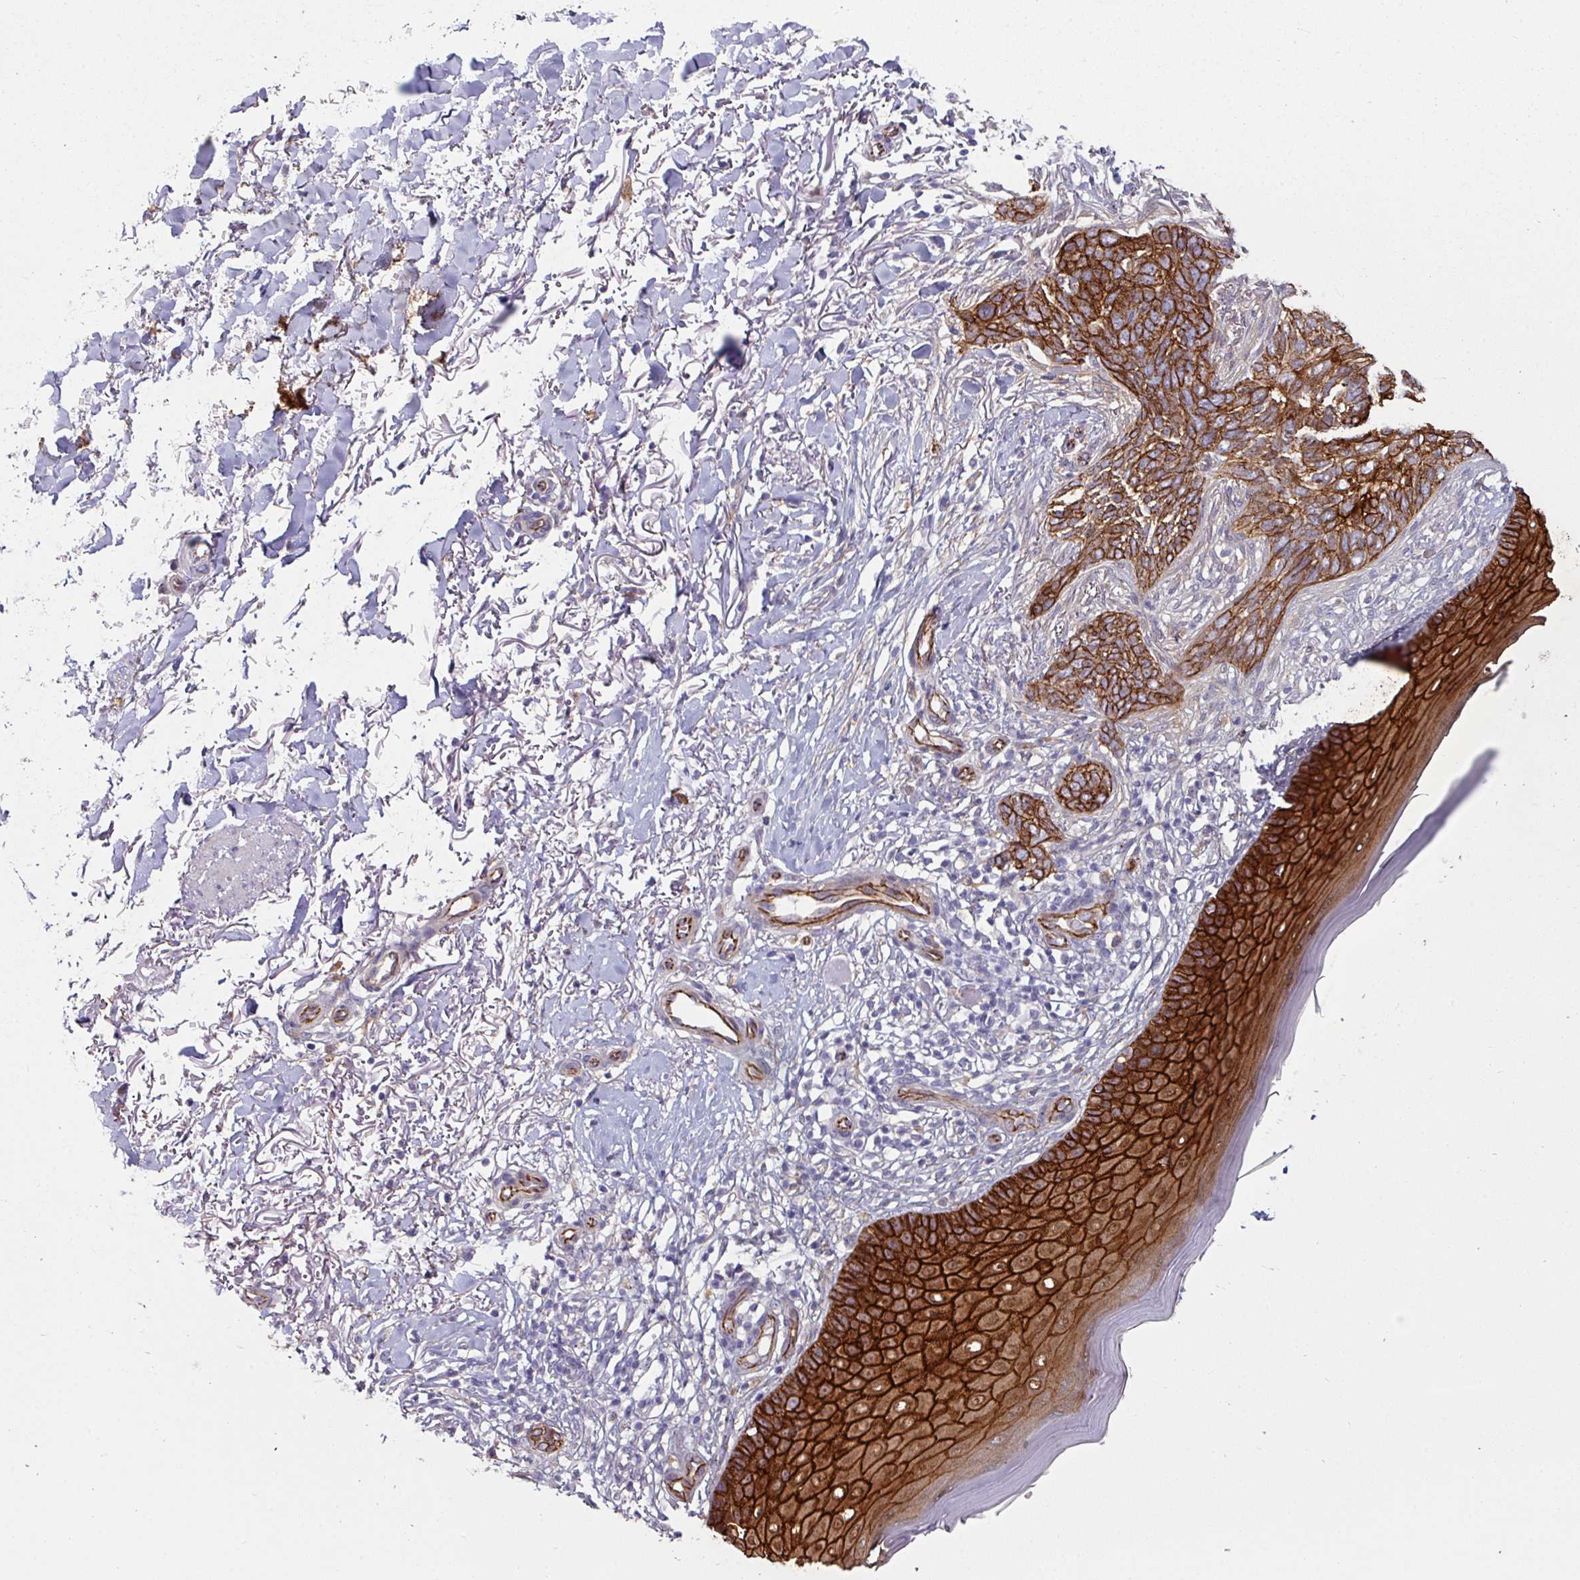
{"staining": {"intensity": "strong", "quantity": ">75%", "location": "cytoplasmic/membranous"}, "tissue": "skin cancer", "cell_type": "Tumor cells", "image_type": "cancer", "snomed": [{"axis": "morphology", "description": "Normal tissue, NOS"}, {"axis": "morphology", "description": "Basal cell carcinoma"}, {"axis": "topography", "description": "Skin"}], "caption": "Brown immunohistochemical staining in skin basal cell carcinoma reveals strong cytoplasmic/membranous staining in approximately >75% of tumor cells. The protein is shown in brown color, while the nuclei are stained blue.", "gene": "JUP", "patient": {"sex": "female", "age": 67}}